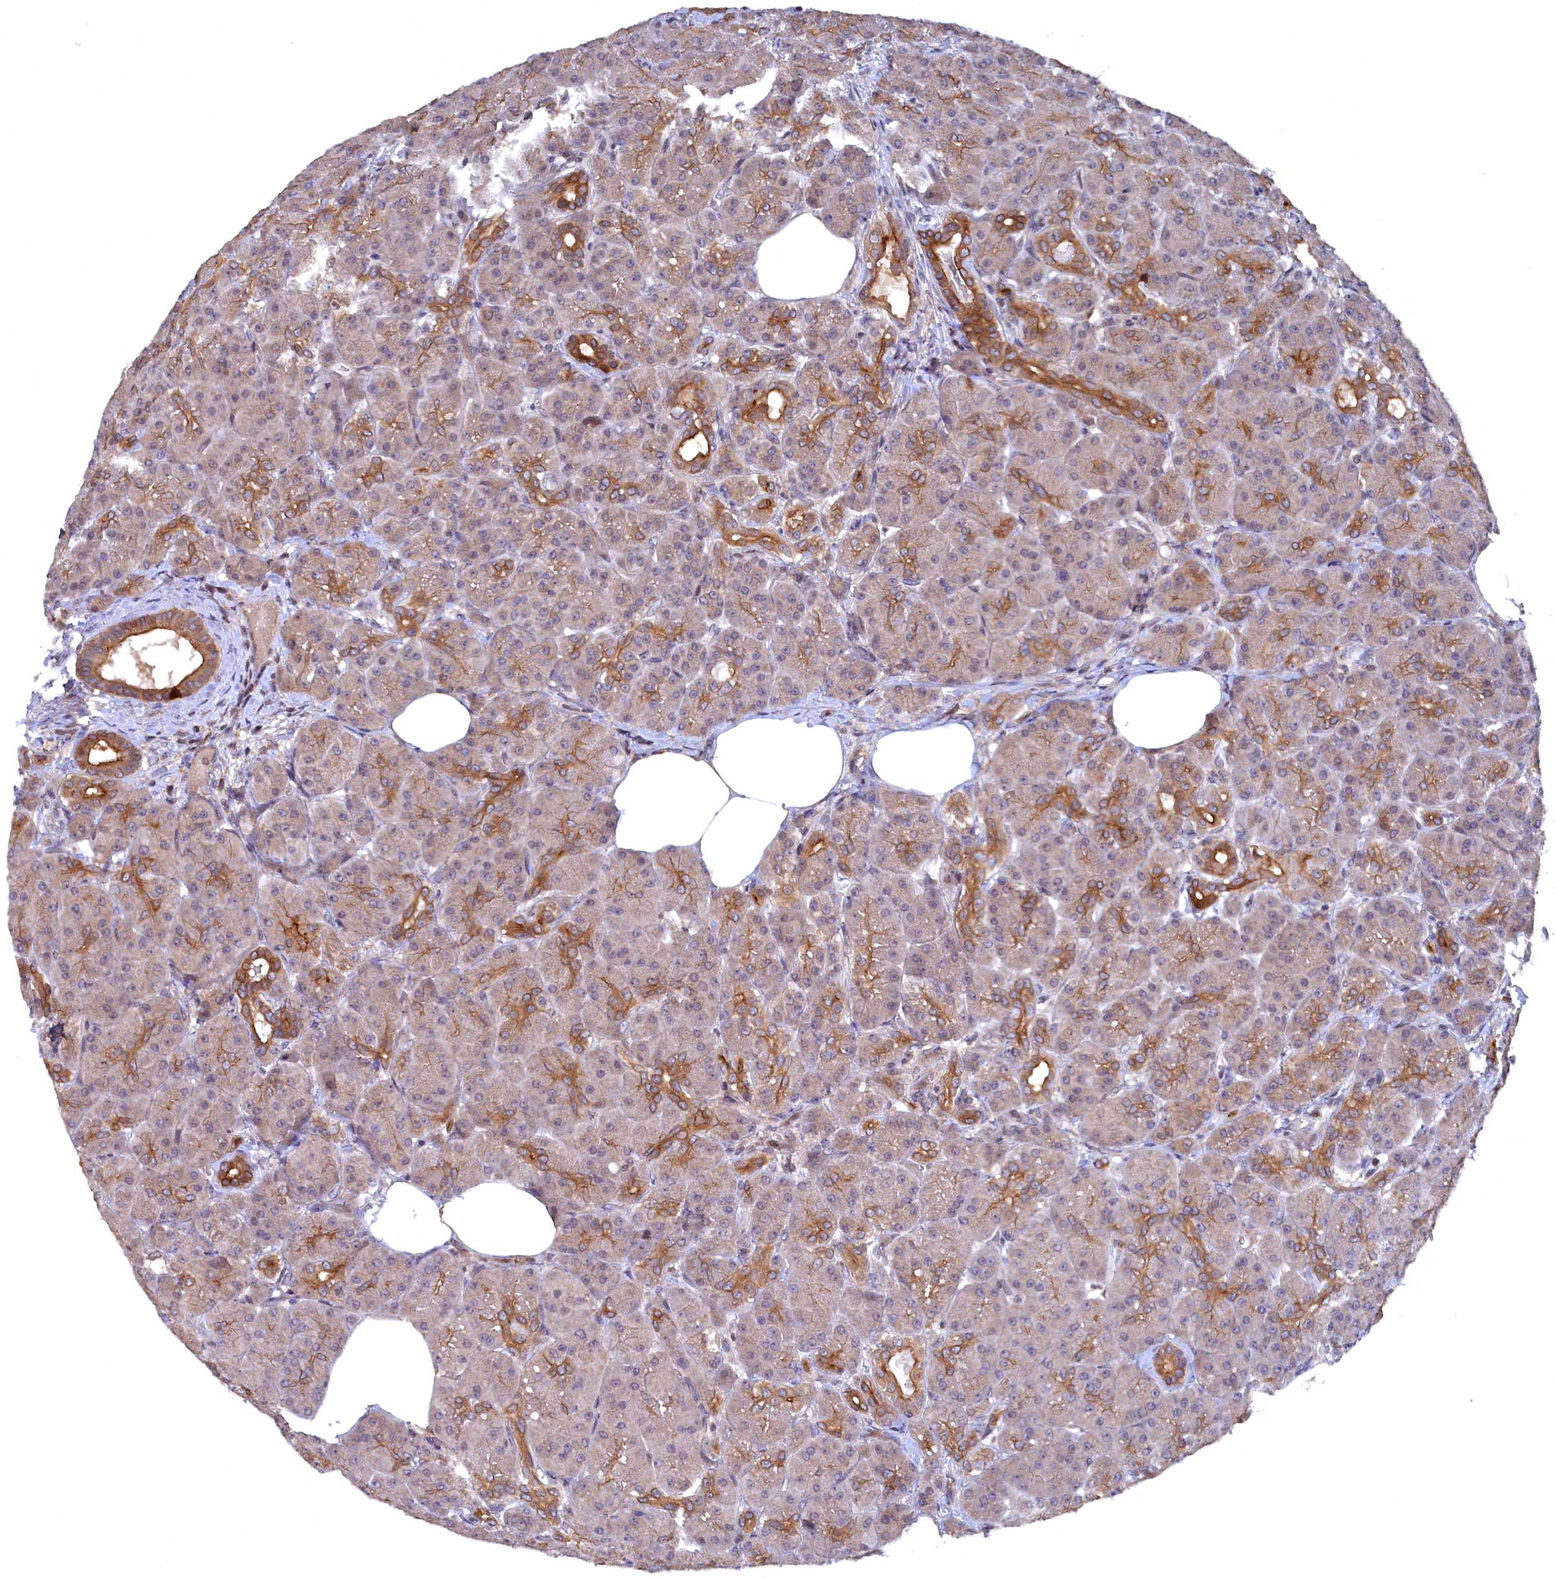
{"staining": {"intensity": "moderate", "quantity": "25%-75%", "location": "cytoplasmic/membranous"}, "tissue": "pancreas", "cell_type": "Exocrine glandular cells", "image_type": "normal", "snomed": [{"axis": "morphology", "description": "Normal tissue, NOS"}, {"axis": "topography", "description": "Pancreas"}], "caption": "Immunohistochemical staining of normal pancreas exhibits moderate cytoplasmic/membranous protein positivity in about 25%-75% of exocrine glandular cells.", "gene": "TMC5", "patient": {"sex": "male", "age": 63}}